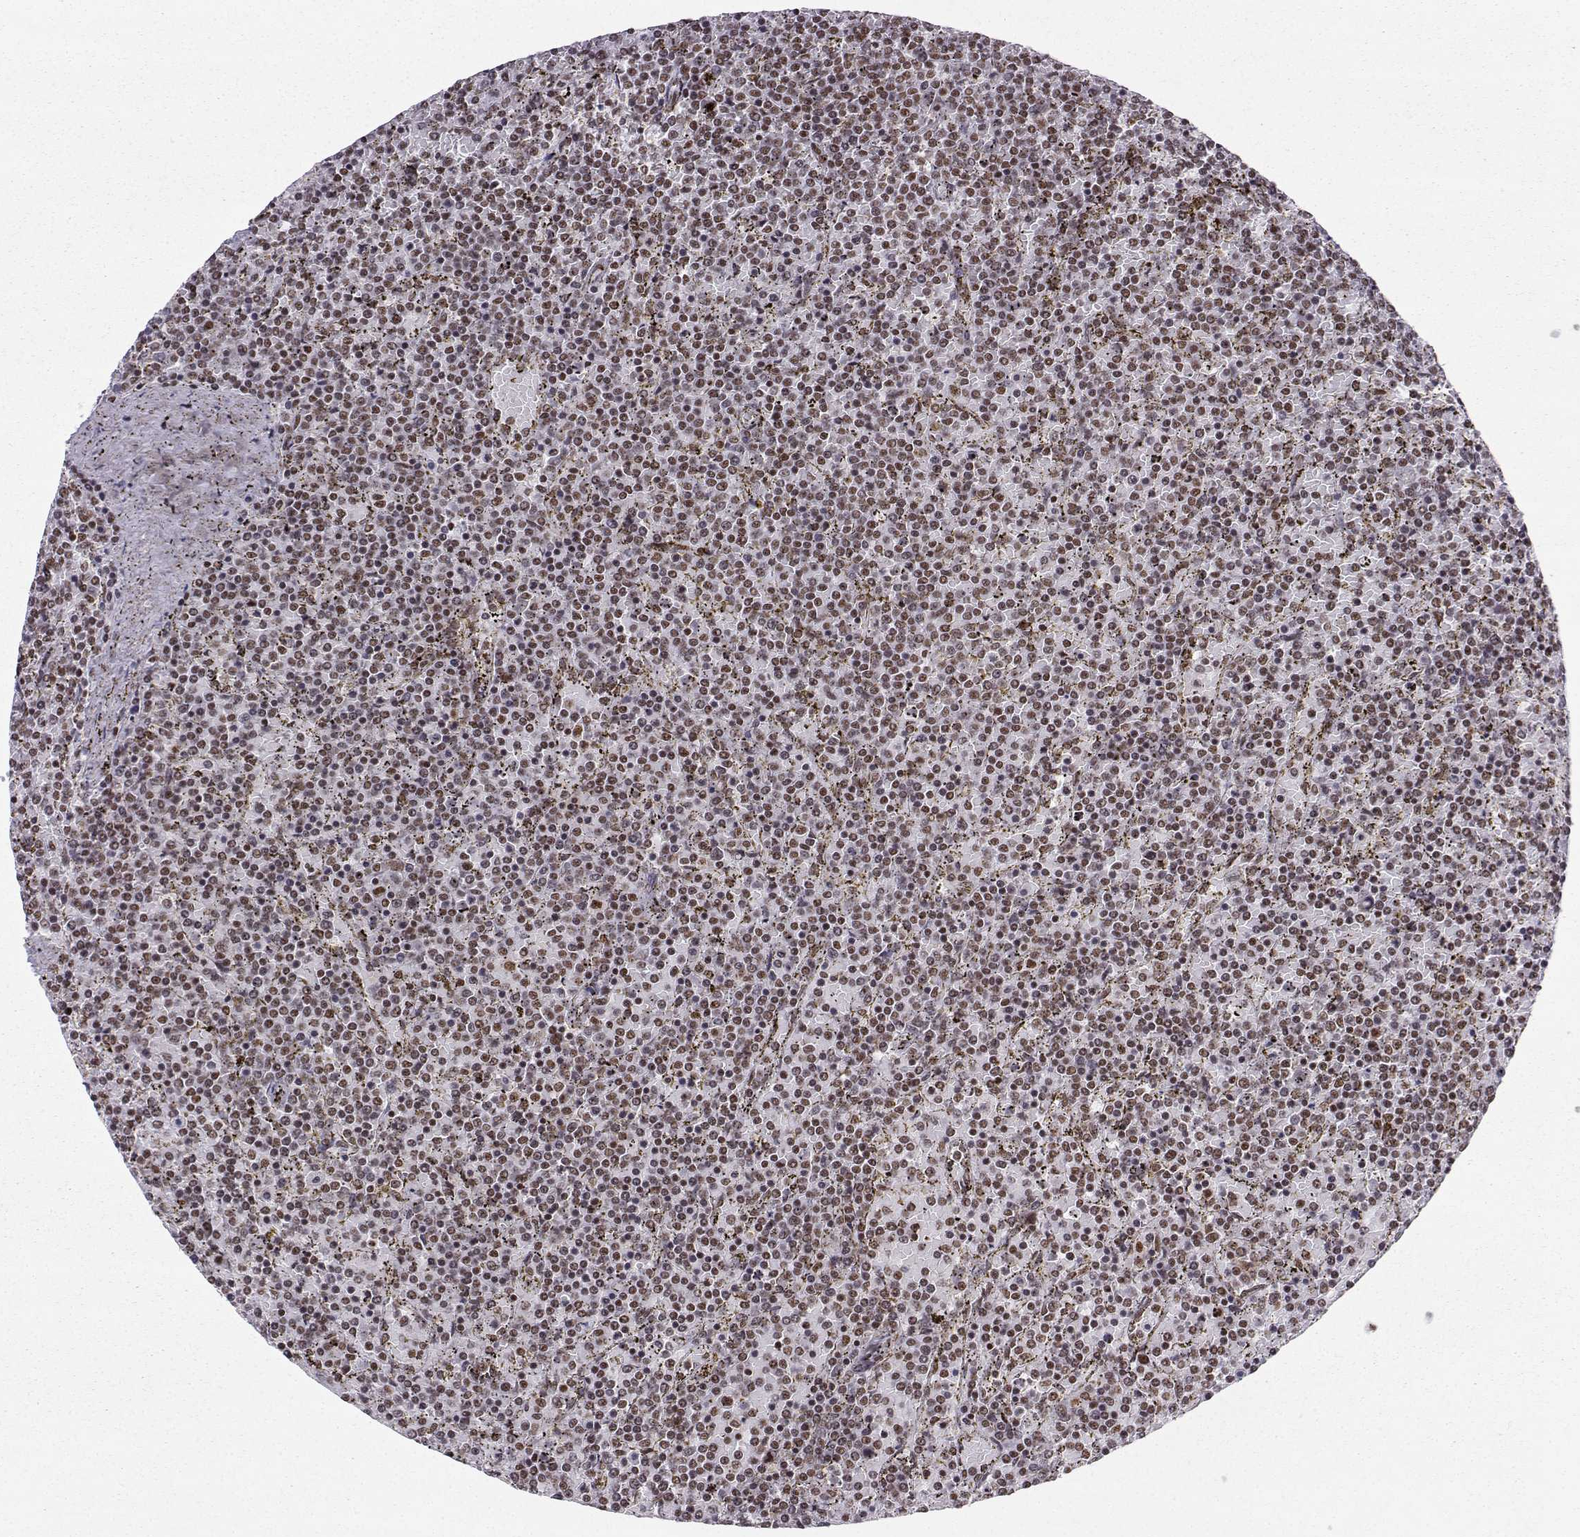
{"staining": {"intensity": "weak", "quantity": "25%-75%", "location": "nuclear"}, "tissue": "lymphoma", "cell_type": "Tumor cells", "image_type": "cancer", "snomed": [{"axis": "morphology", "description": "Malignant lymphoma, non-Hodgkin's type, Low grade"}, {"axis": "topography", "description": "Spleen"}], "caption": "Weak nuclear protein staining is identified in about 25%-75% of tumor cells in lymphoma.", "gene": "SNRPB2", "patient": {"sex": "female", "age": 77}}